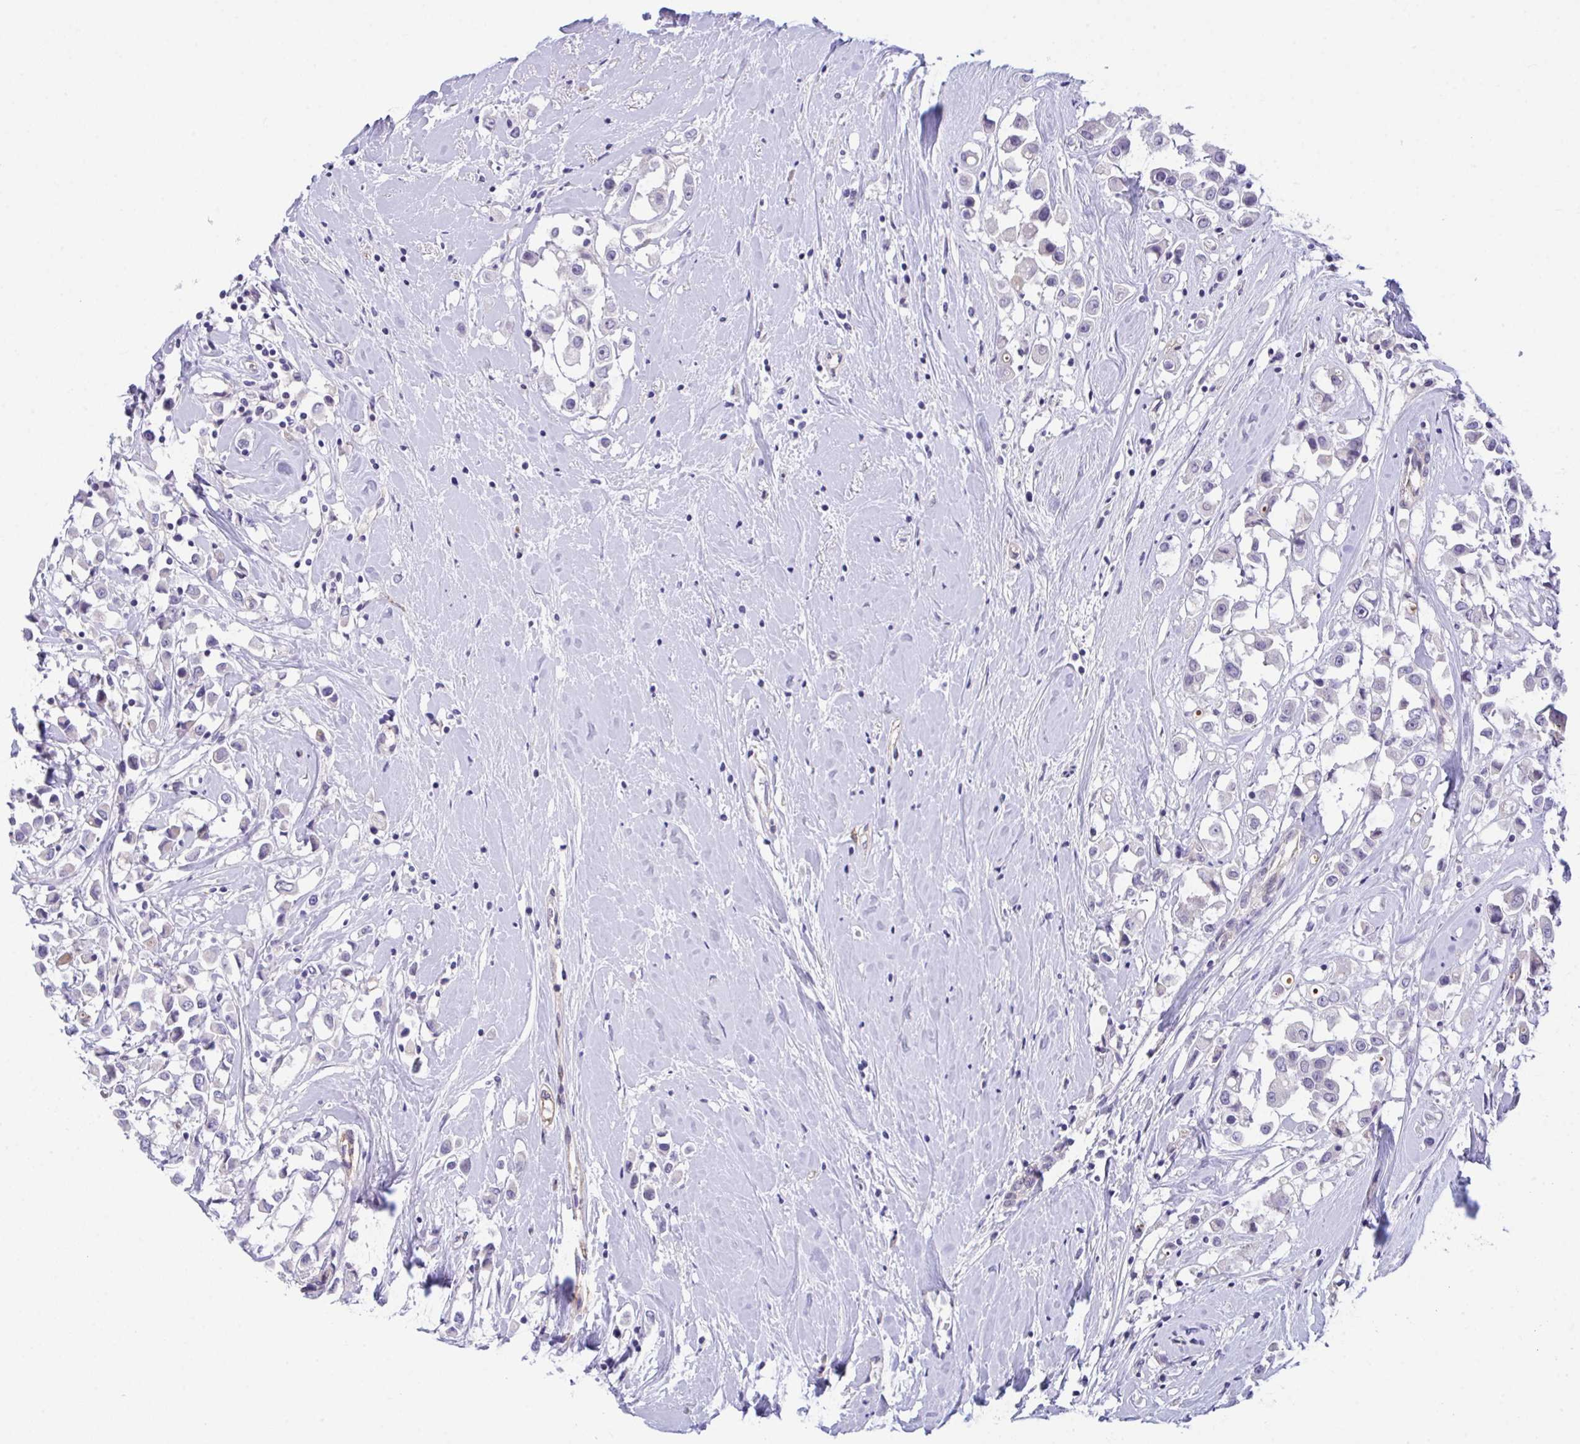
{"staining": {"intensity": "negative", "quantity": "none", "location": "none"}, "tissue": "breast cancer", "cell_type": "Tumor cells", "image_type": "cancer", "snomed": [{"axis": "morphology", "description": "Duct carcinoma"}, {"axis": "topography", "description": "Breast"}], "caption": "Immunohistochemical staining of human breast intraductal carcinoma demonstrates no significant positivity in tumor cells.", "gene": "RHOXF1", "patient": {"sex": "female", "age": 61}}